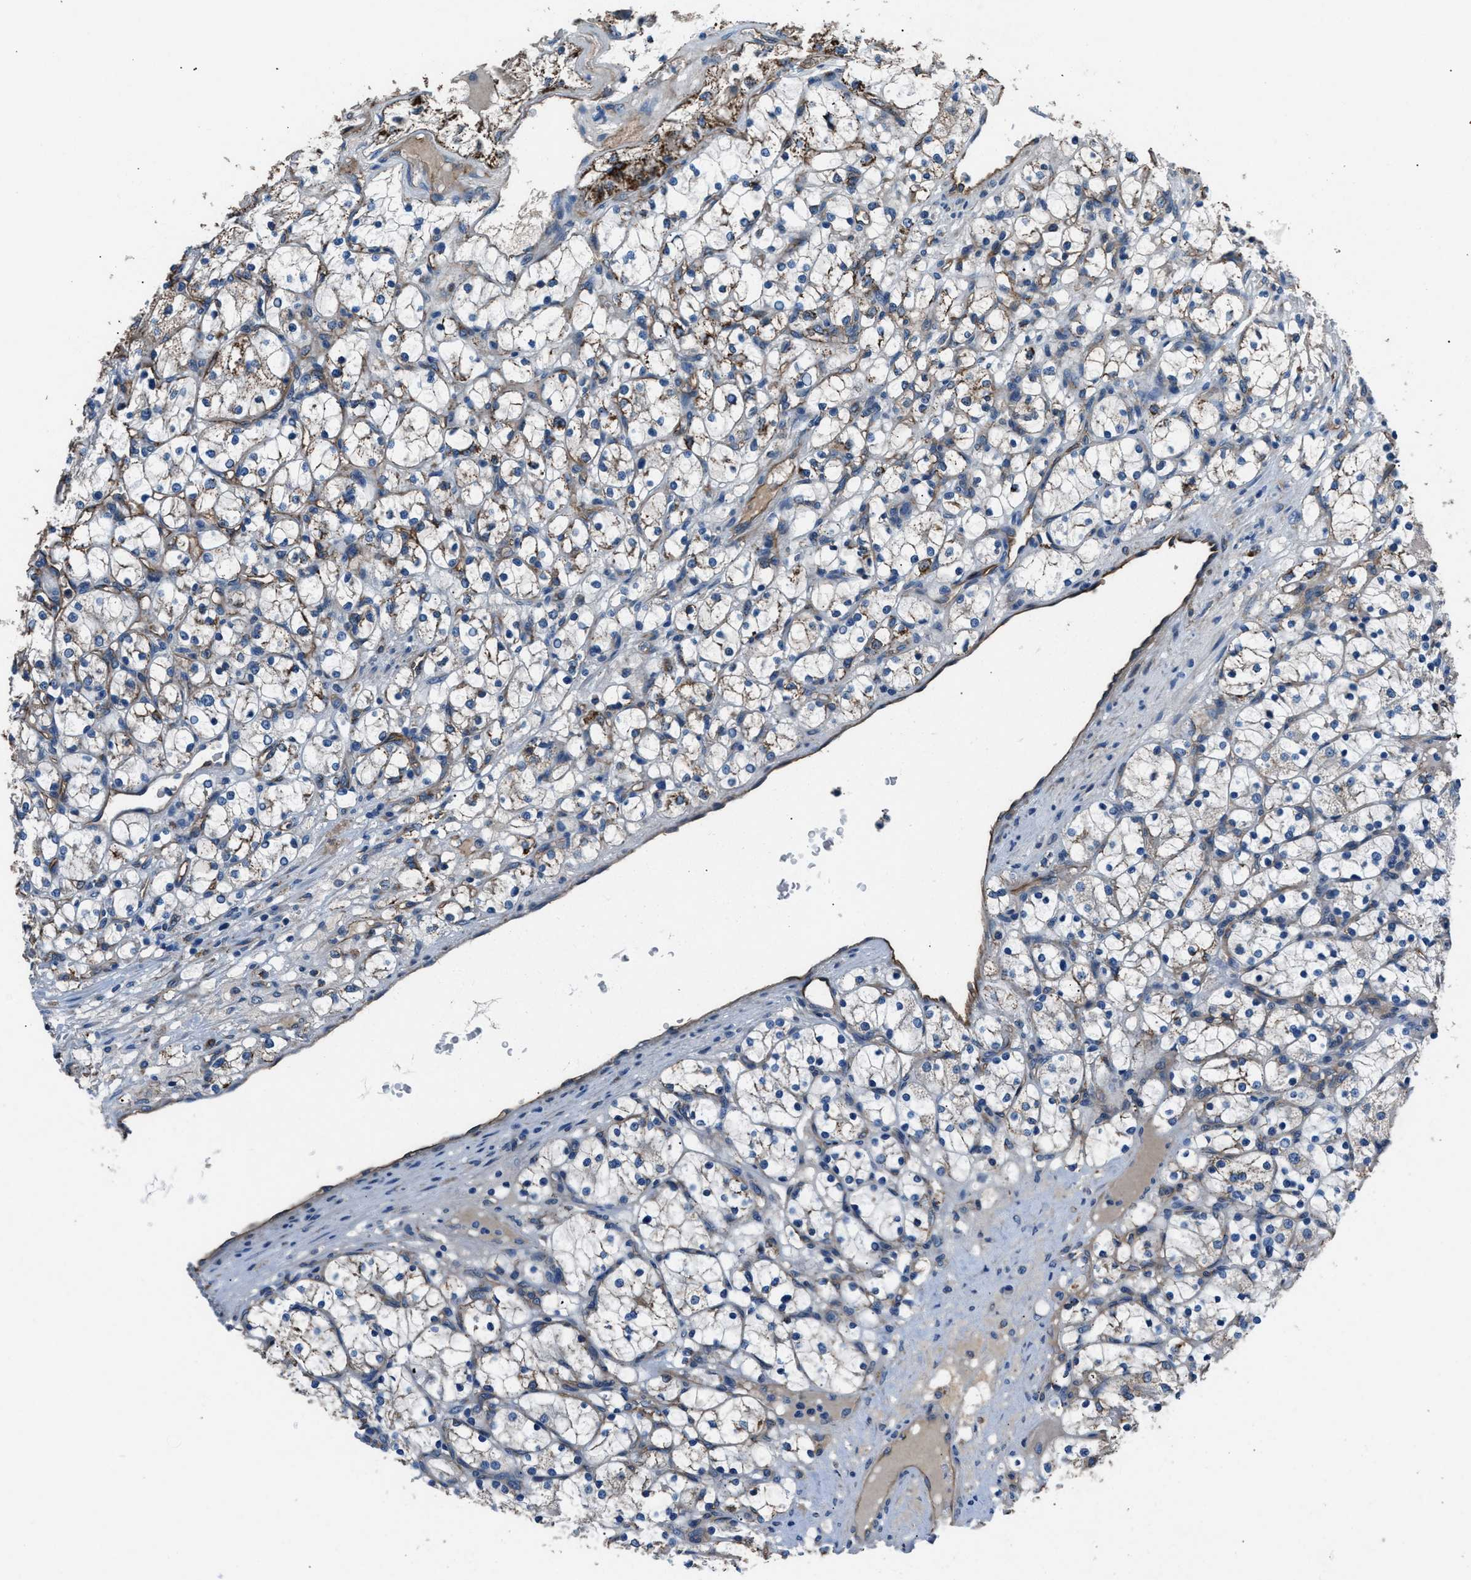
{"staining": {"intensity": "moderate", "quantity": "25%-75%", "location": "cytoplasmic/membranous"}, "tissue": "renal cancer", "cell_type": "Tumor cells", "image_type": "cancer", "snomed": [{"axis": "morphology", "description": "Adenocarcinoma, NOS"}, {"axis": "topography", "description": "Kidney"}], "caption": "Immunohistochemical staining of human adenocarcinoma (renal) shows medium levels of moderate cytoplasmic/membranous protein staining in about 25%-75% of tumor cells. Using DAB (brown) and hematoxylin (blue) stains, captured at high magnification using brightfield microscopy.", "gene": "PRTFDC1", "patient": {"sex": "female", "age": 69}}